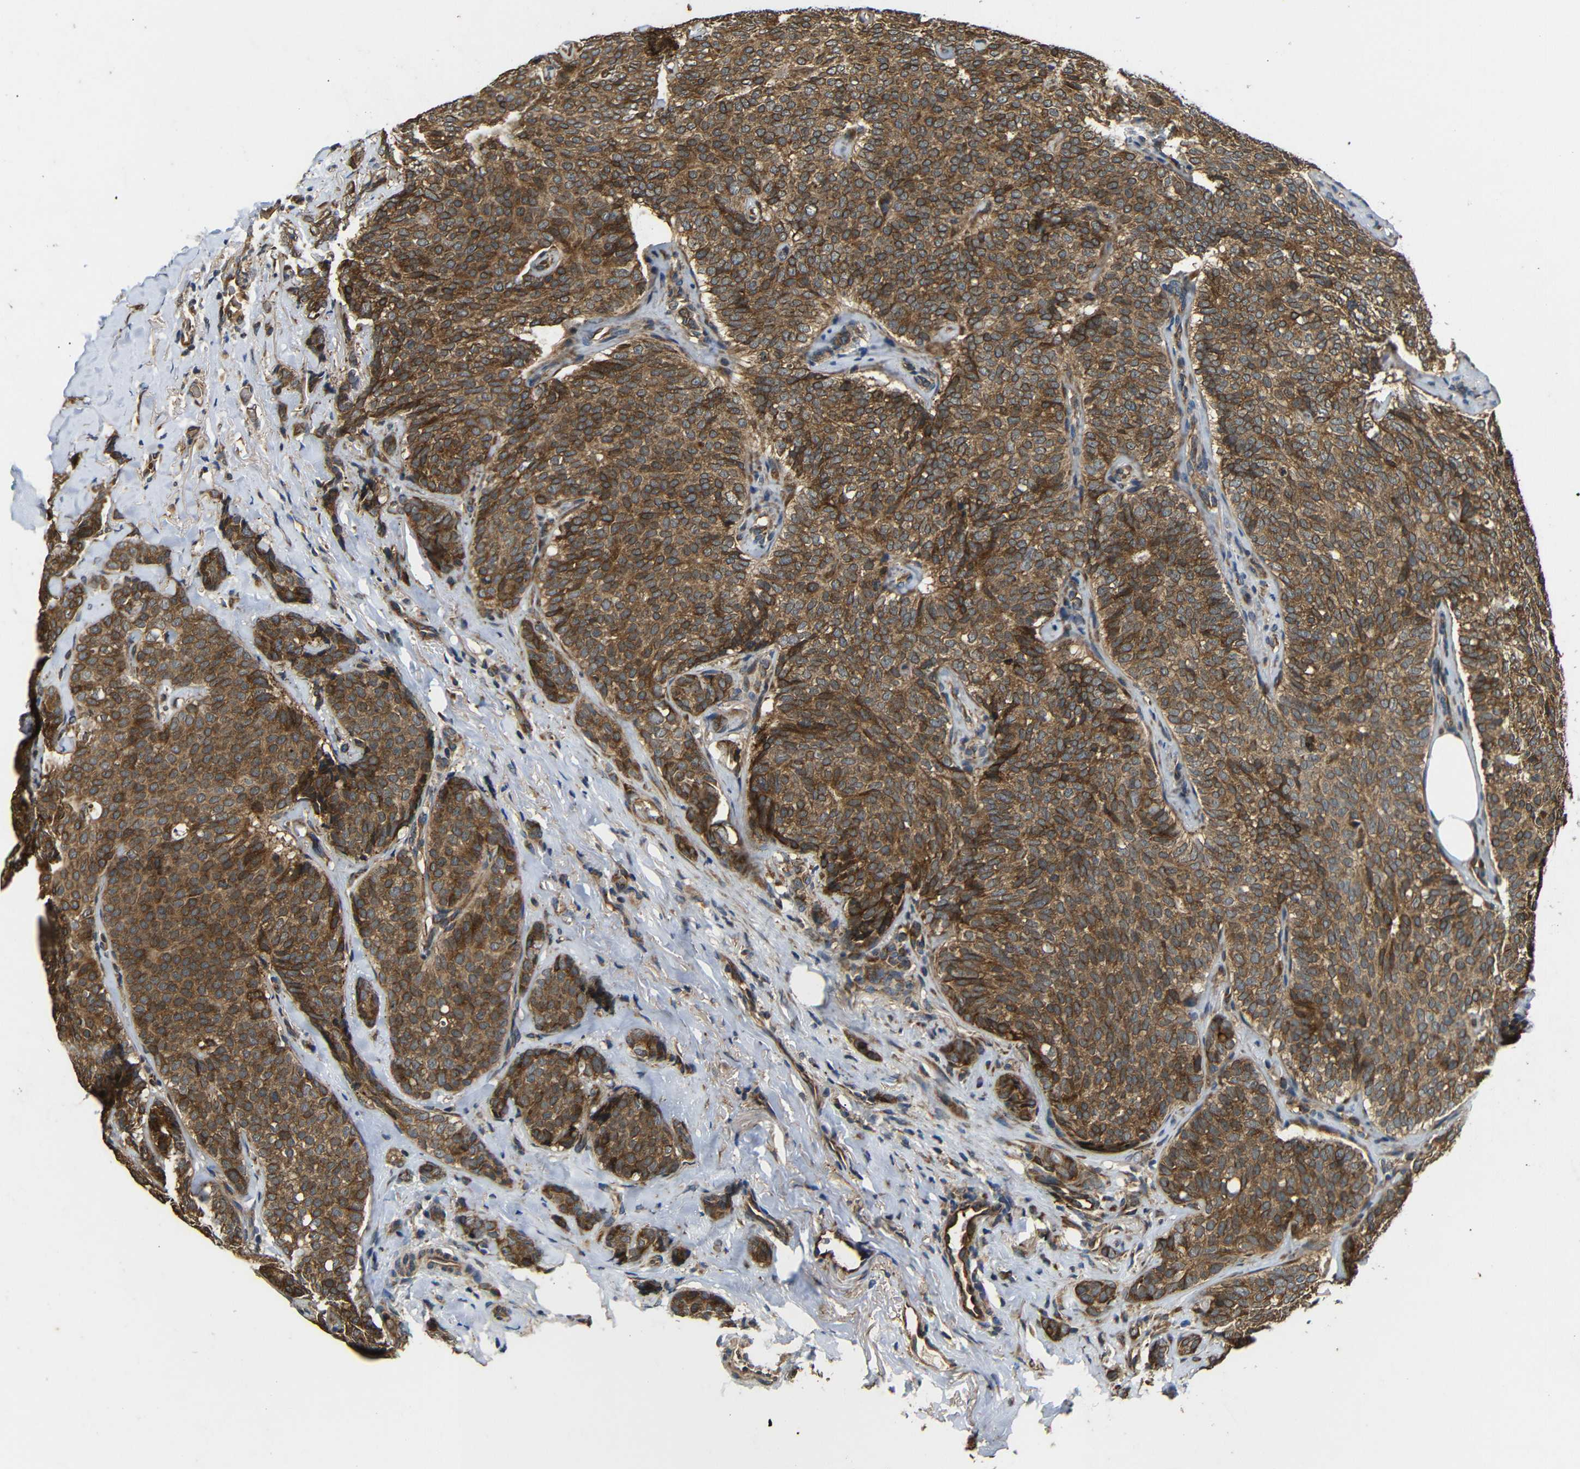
{"staining": {"intensity": "moderate", "quantity": ">75%", "location": "cytoplasmic/membranous"}, "tissue": "breast cancer", "cell_type": "Tumor cells", "image_type": "cancer", "snomed": [{"axis": "morphology", "description": "Lobular carcinoma"}, {"axis": "topography", "description": "Skin"}, {"axis": "topography", "description": "Breast"}], "caption": "This is an image of immunohistochemistry (IHC) staining of lobular carcinoma (breast), which shows moderate expression in the cytoplasmic/membranous of tumor cells.", "gene": "TRPC1", "patient": {"sex": "female", "age": 46}}